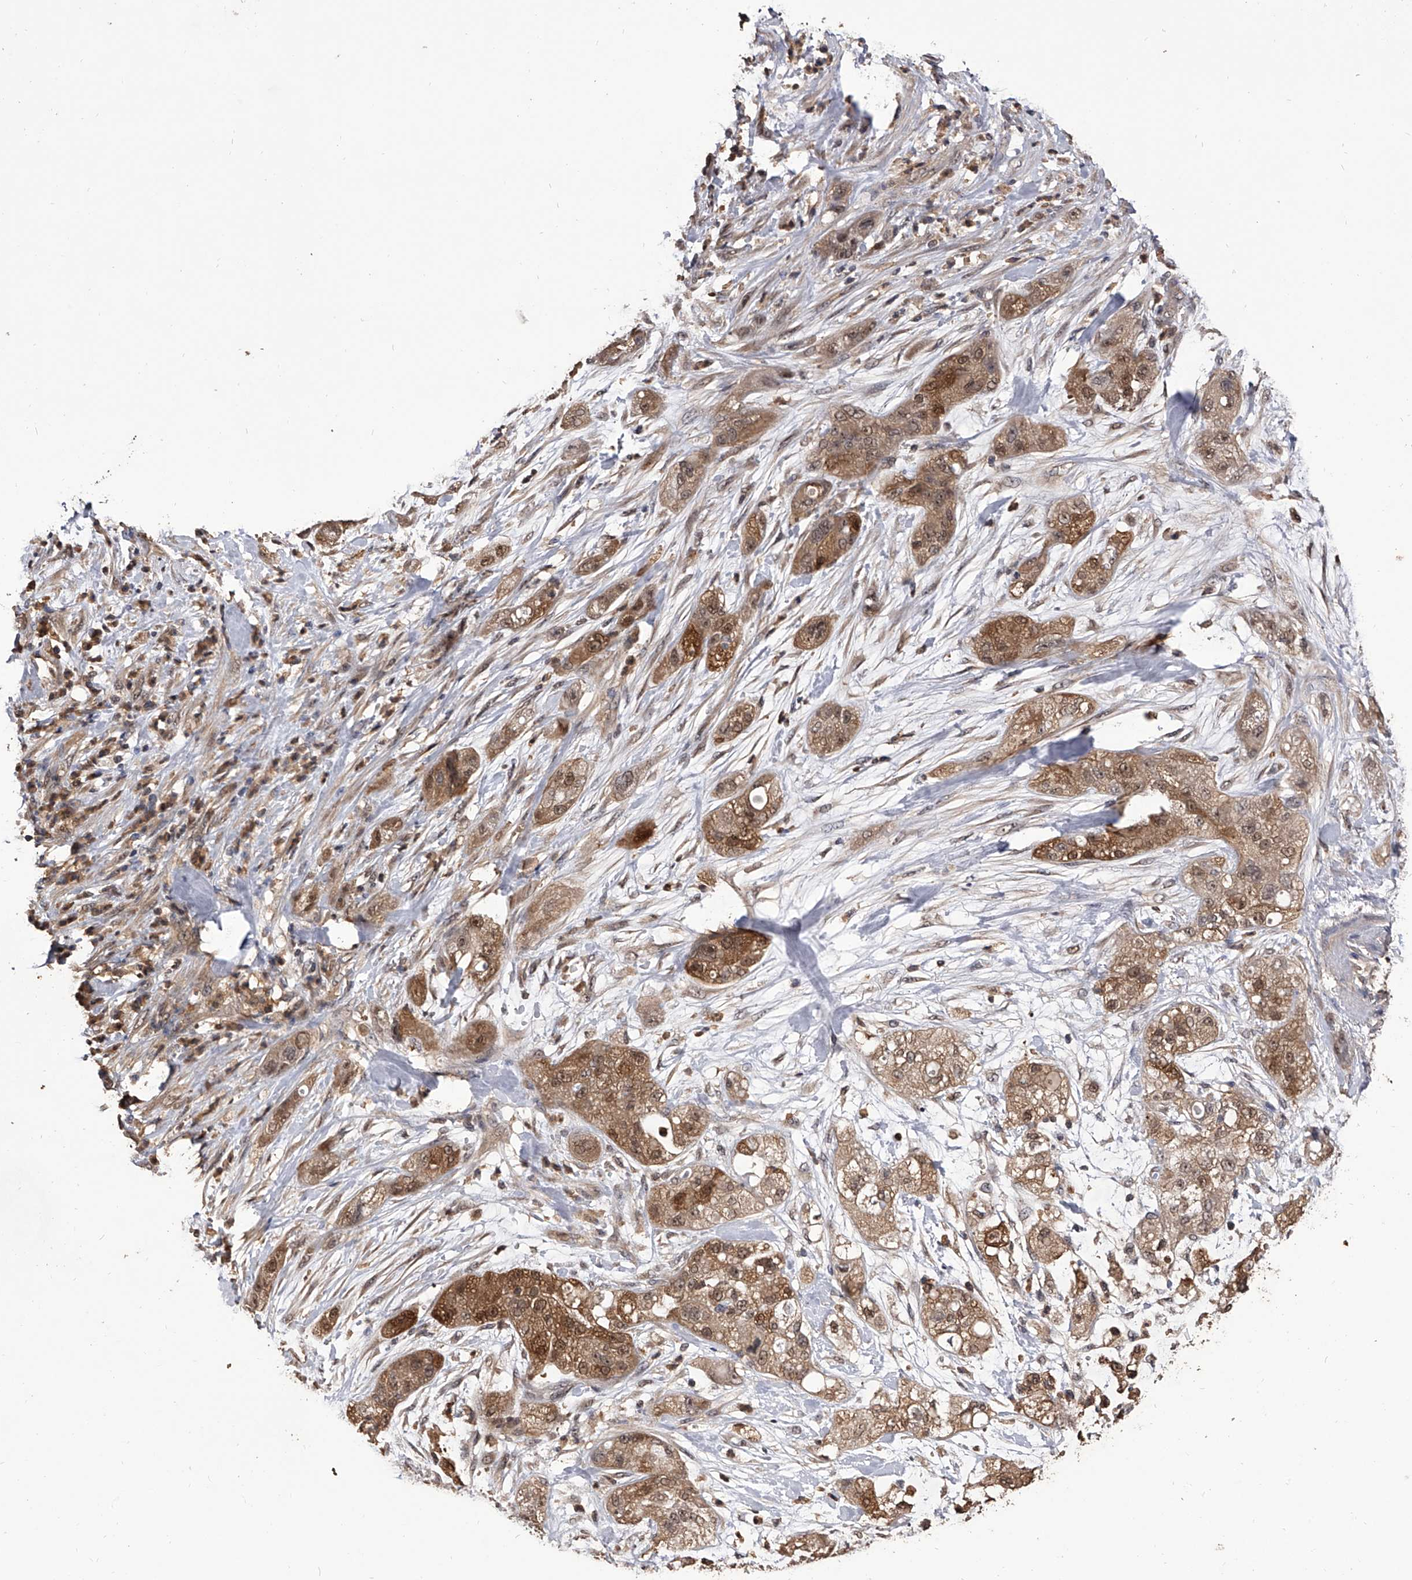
{"staining": {"intensity": "moderate", "quantity": ">75%", "location": "cytoplasmic/membranous,nuclear"}, "tissue": "pancreatic cancer", "cell_type": "Tumor cells", "image_type": "cancer", "snomed": [{"axis": "morphology", "description": "Adenocarcinoma, NOS"}, {"axis": "topography", "description": "Pancreas"}], "caption": "A micrograph of adenocarcinoma (pancreatic) stained for a protein exhibits moderate cytoplasmic/membranous and nuclear brown staining in tumor cells. Using DAB (3,3'-diaminobenzidine) (brown) and hematoxylin (blue) stains, captured at high magnification using brightfield microscopy.", "gene": "EFCAB7", "patient": {"sex": "female", "age": 78}}